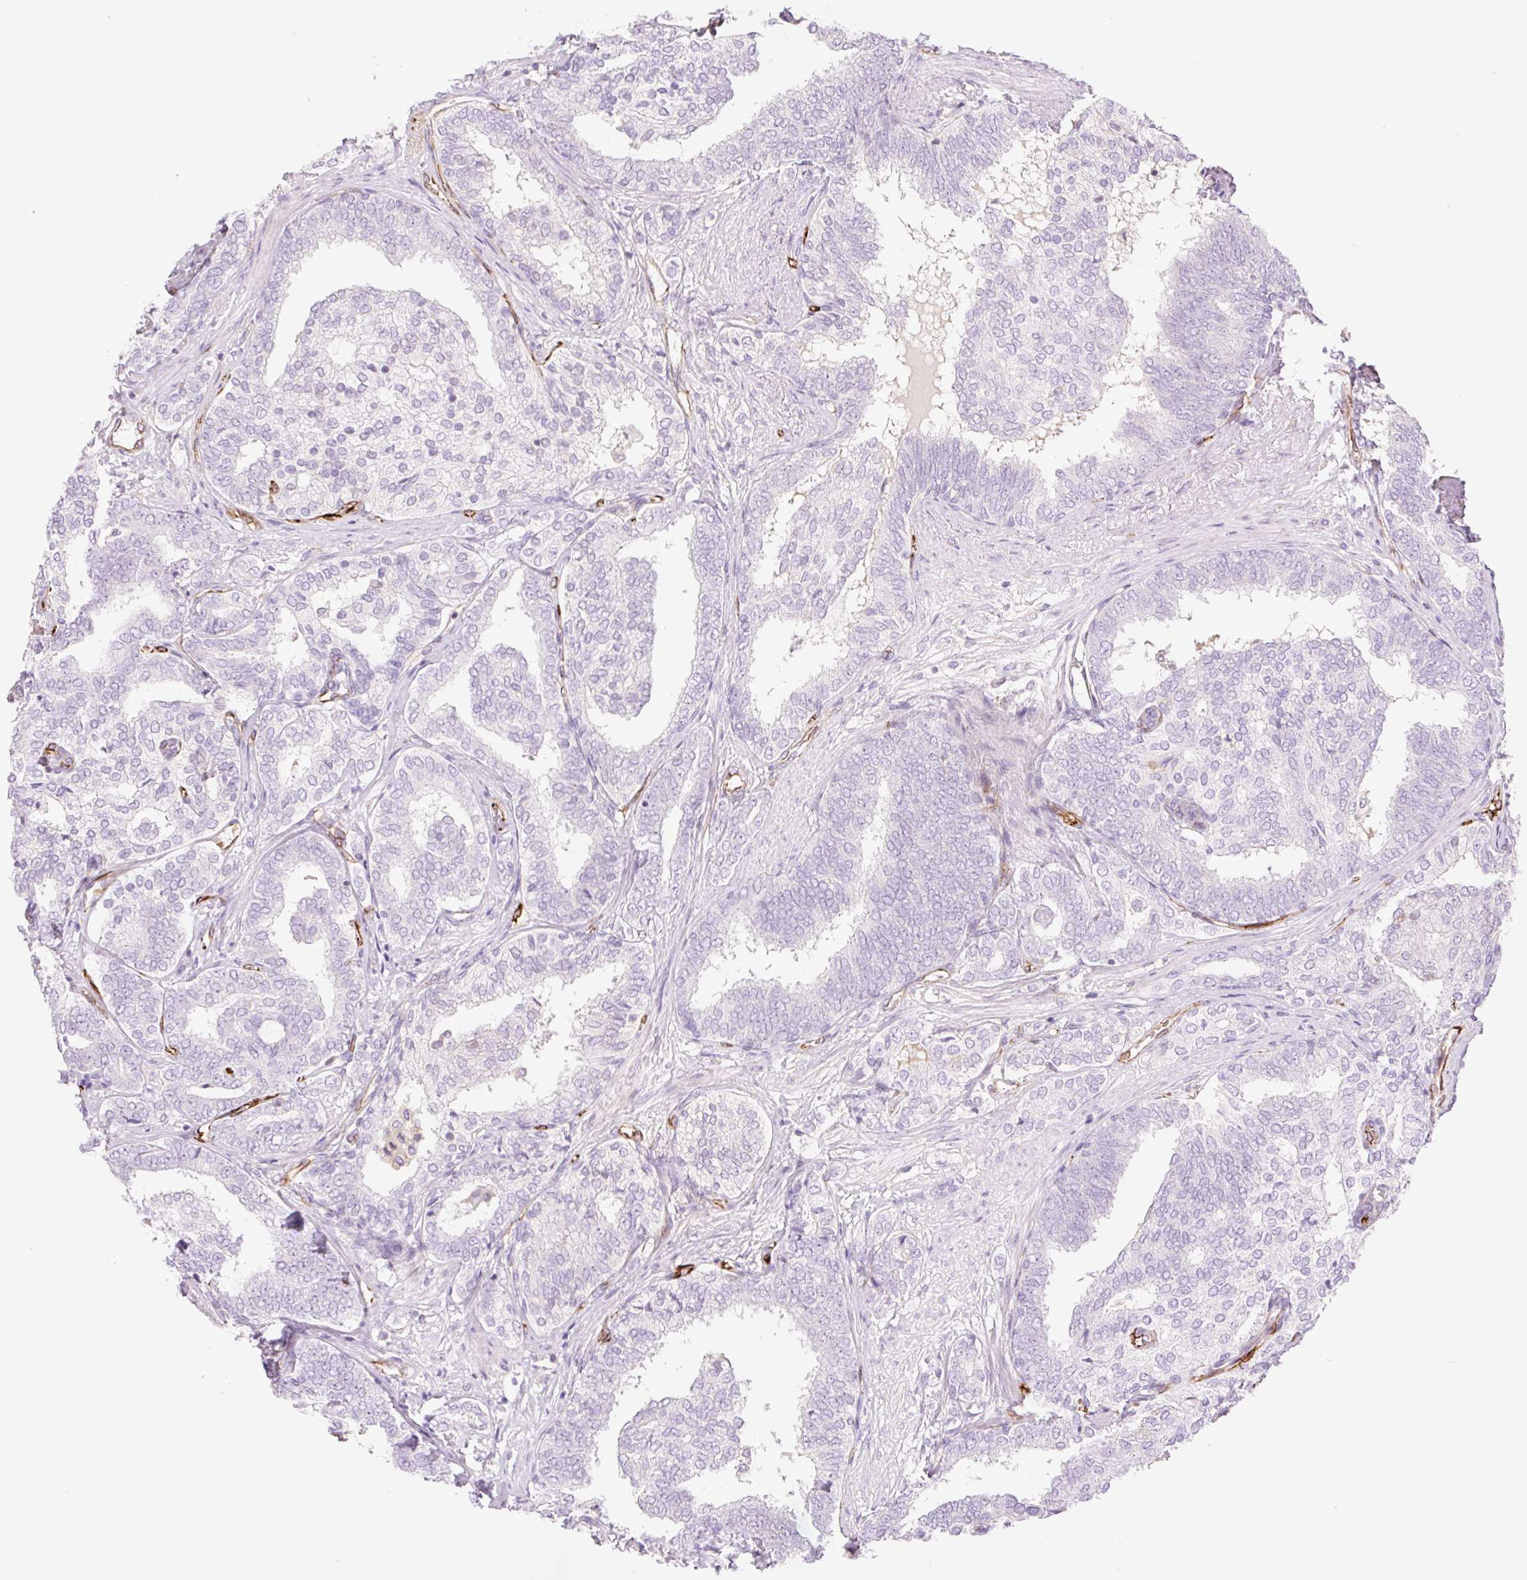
{"staining": {"intensity": "negative", "quantity": "none", "location": "none"}, "tissue": "prostate cancer", "cell_type": "Tumor cells", "image_type": "cancer", "snomed": [{"axis": "morphology", "description": "Adenocarcinoma, High grade"}, {"axis": "topography", "description": "Prostate"}], "caption": "Protein analysis of prostate high-grade adenocarcinoma demonstrates no significant expression in tumor cells.", "gene": "ZFYVE21", "patient": {"sex": "male", "age": 72}}